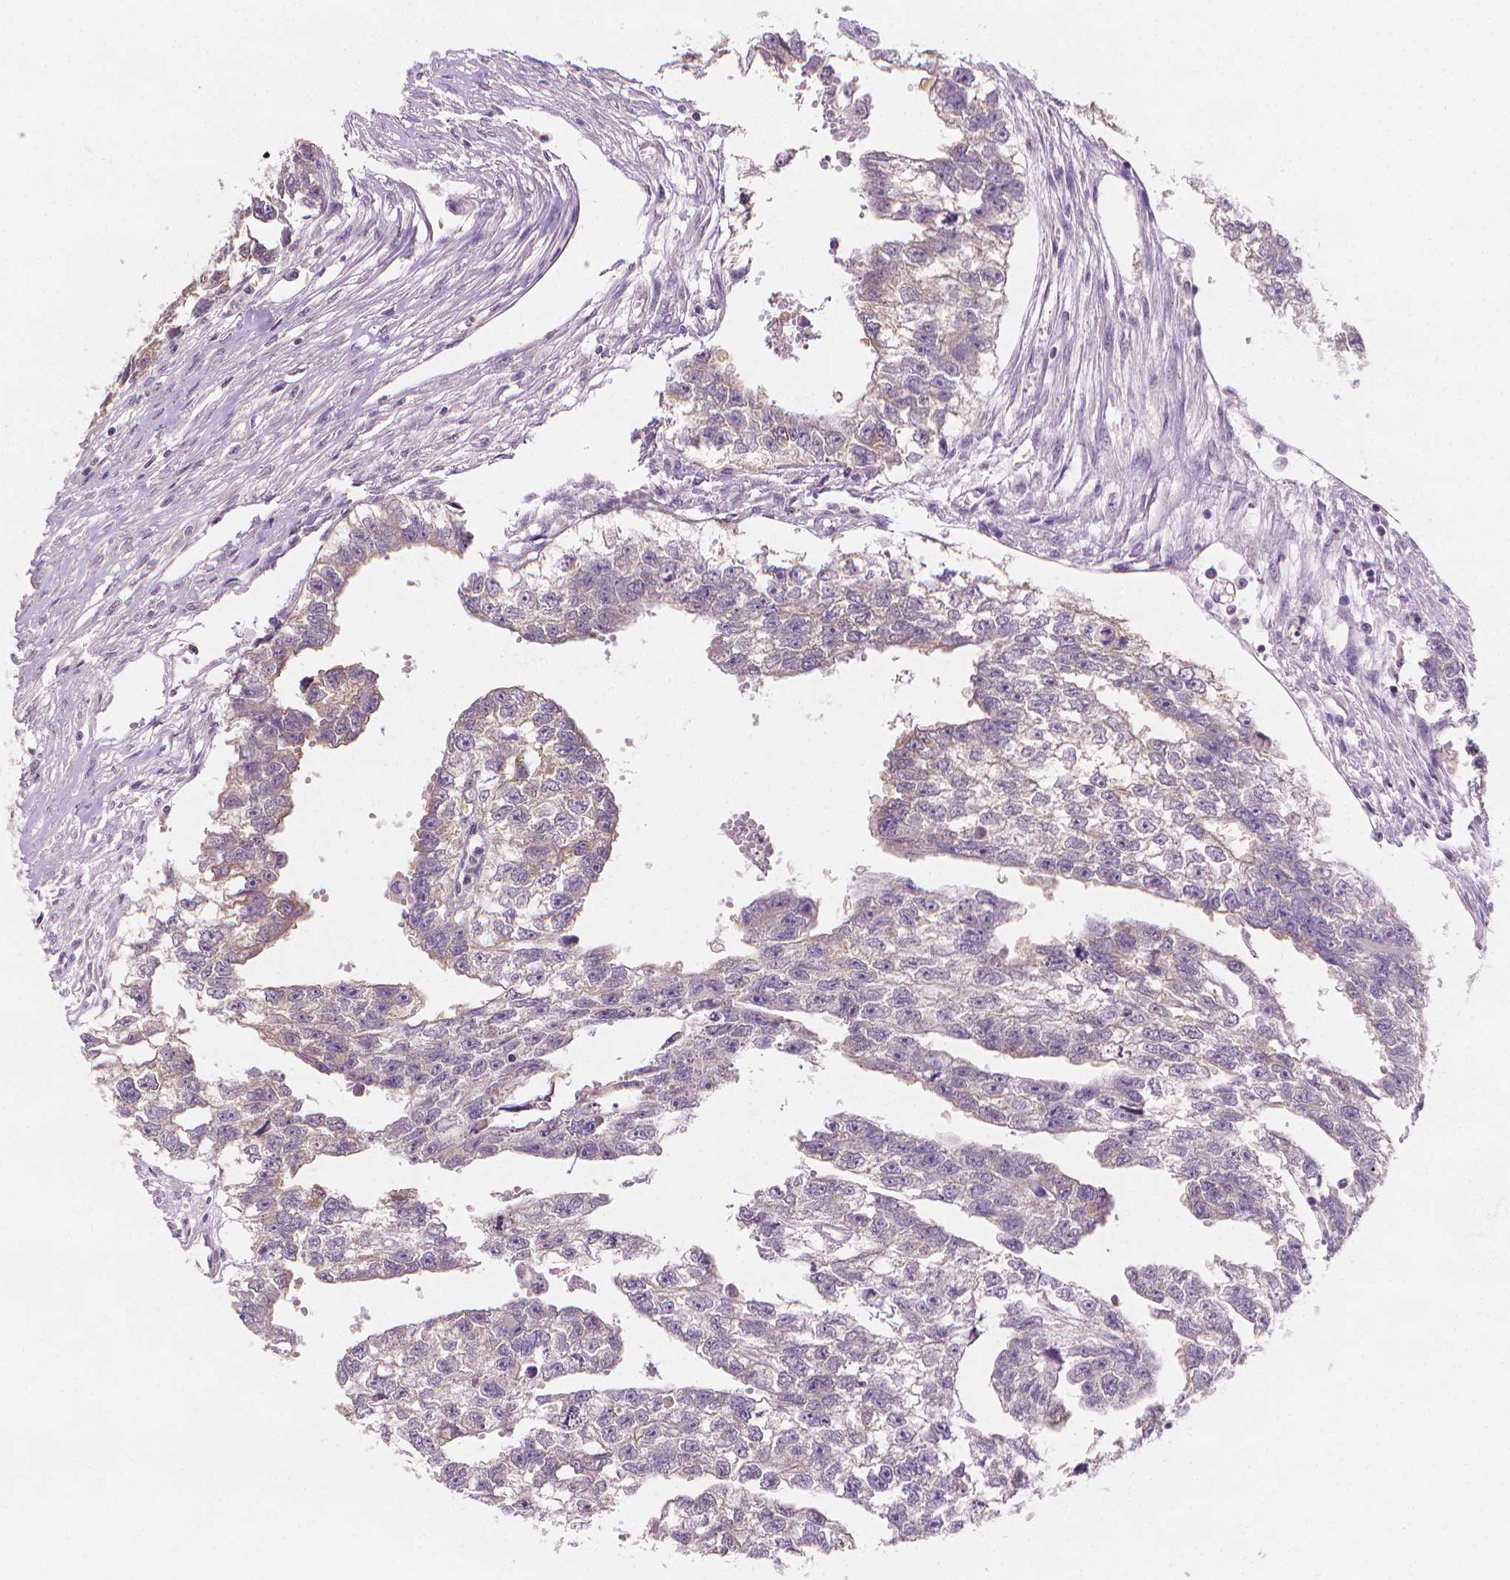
{"staining": {"intensity": "negative", "quantity": "none", "location": "none"}, "tissue": "testis cancer", "cell_type": "Tumor cells", "image_type": "cancer", "snomed": [{"axis": "morphology", "description": "Carcinoma, Embryonal, NOS"}, {"axis": "morphology", "description": "Teratoma, malignant, NOS"}, {"axis": "topography", "description": "Testis"}], "caption": "An immunohistochemistry (IHC) photomicrograph of testis cancer (teratoma (malignant)) is shown. There is no staining in tumor cells of testis cancer (teratoma (malignant)).", "gene": "FASN", "patient": {"sex": "male", "age": 44}}